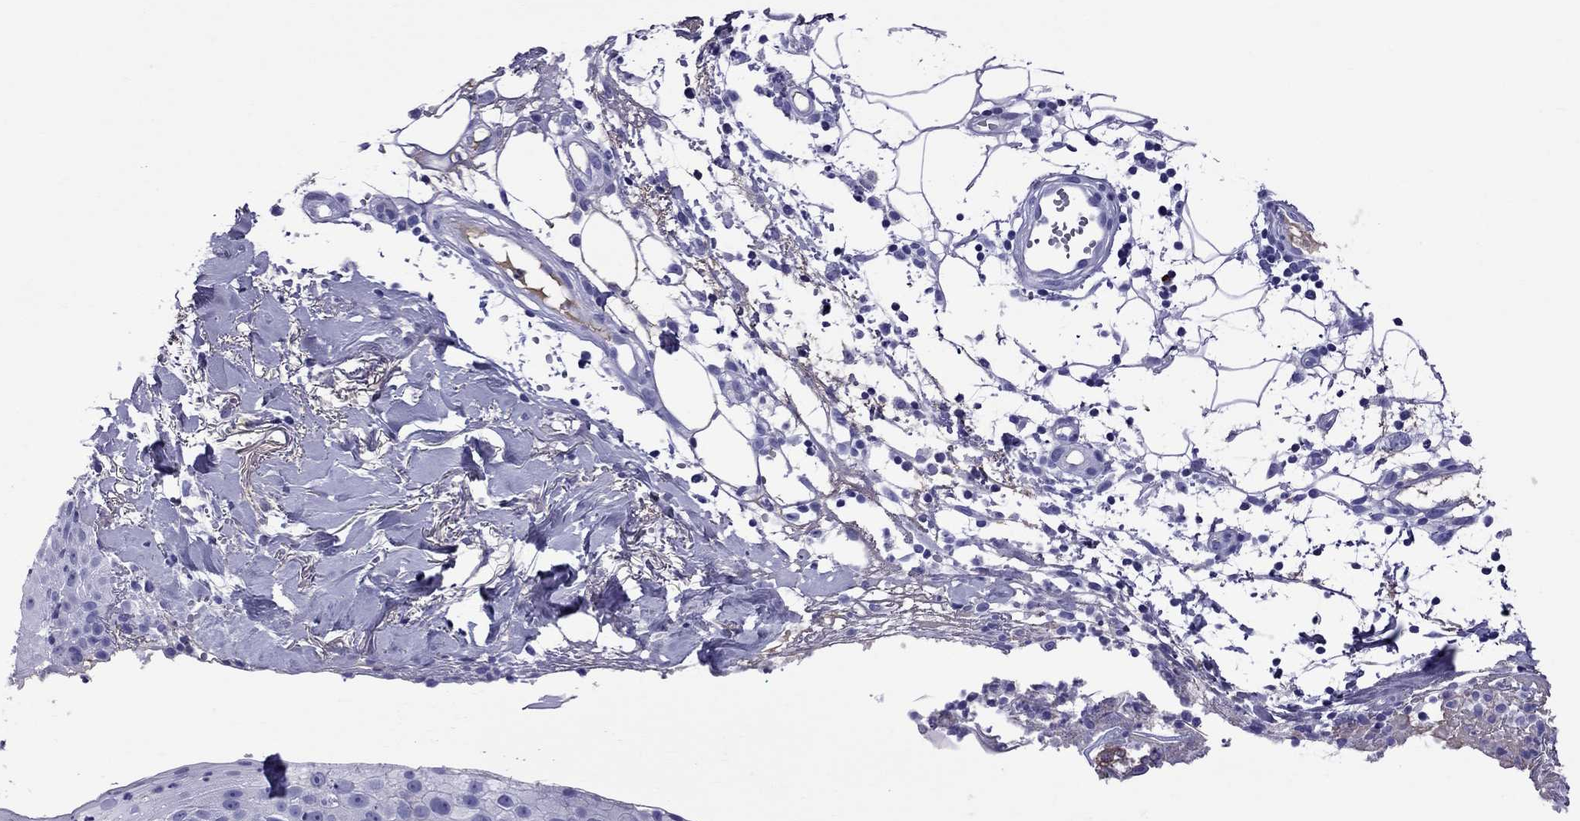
{"staining": {"intensity": "negative", "quantity": "none", "location": "none"}, "tissue": "skin cancer", "cell_type": "Tumor cells", "image_type": "cancer", "snomed": [{"axis": "morphology", "description": "Squamous cell carcinoma, NOS"}, {"axis": "topography", "description": "Skin"}], "caption": "Tumor cells are negative for brown protein staining in skin cancer.", "gene": "SCART1", "patient": {"sex": "male", "age": 71}}